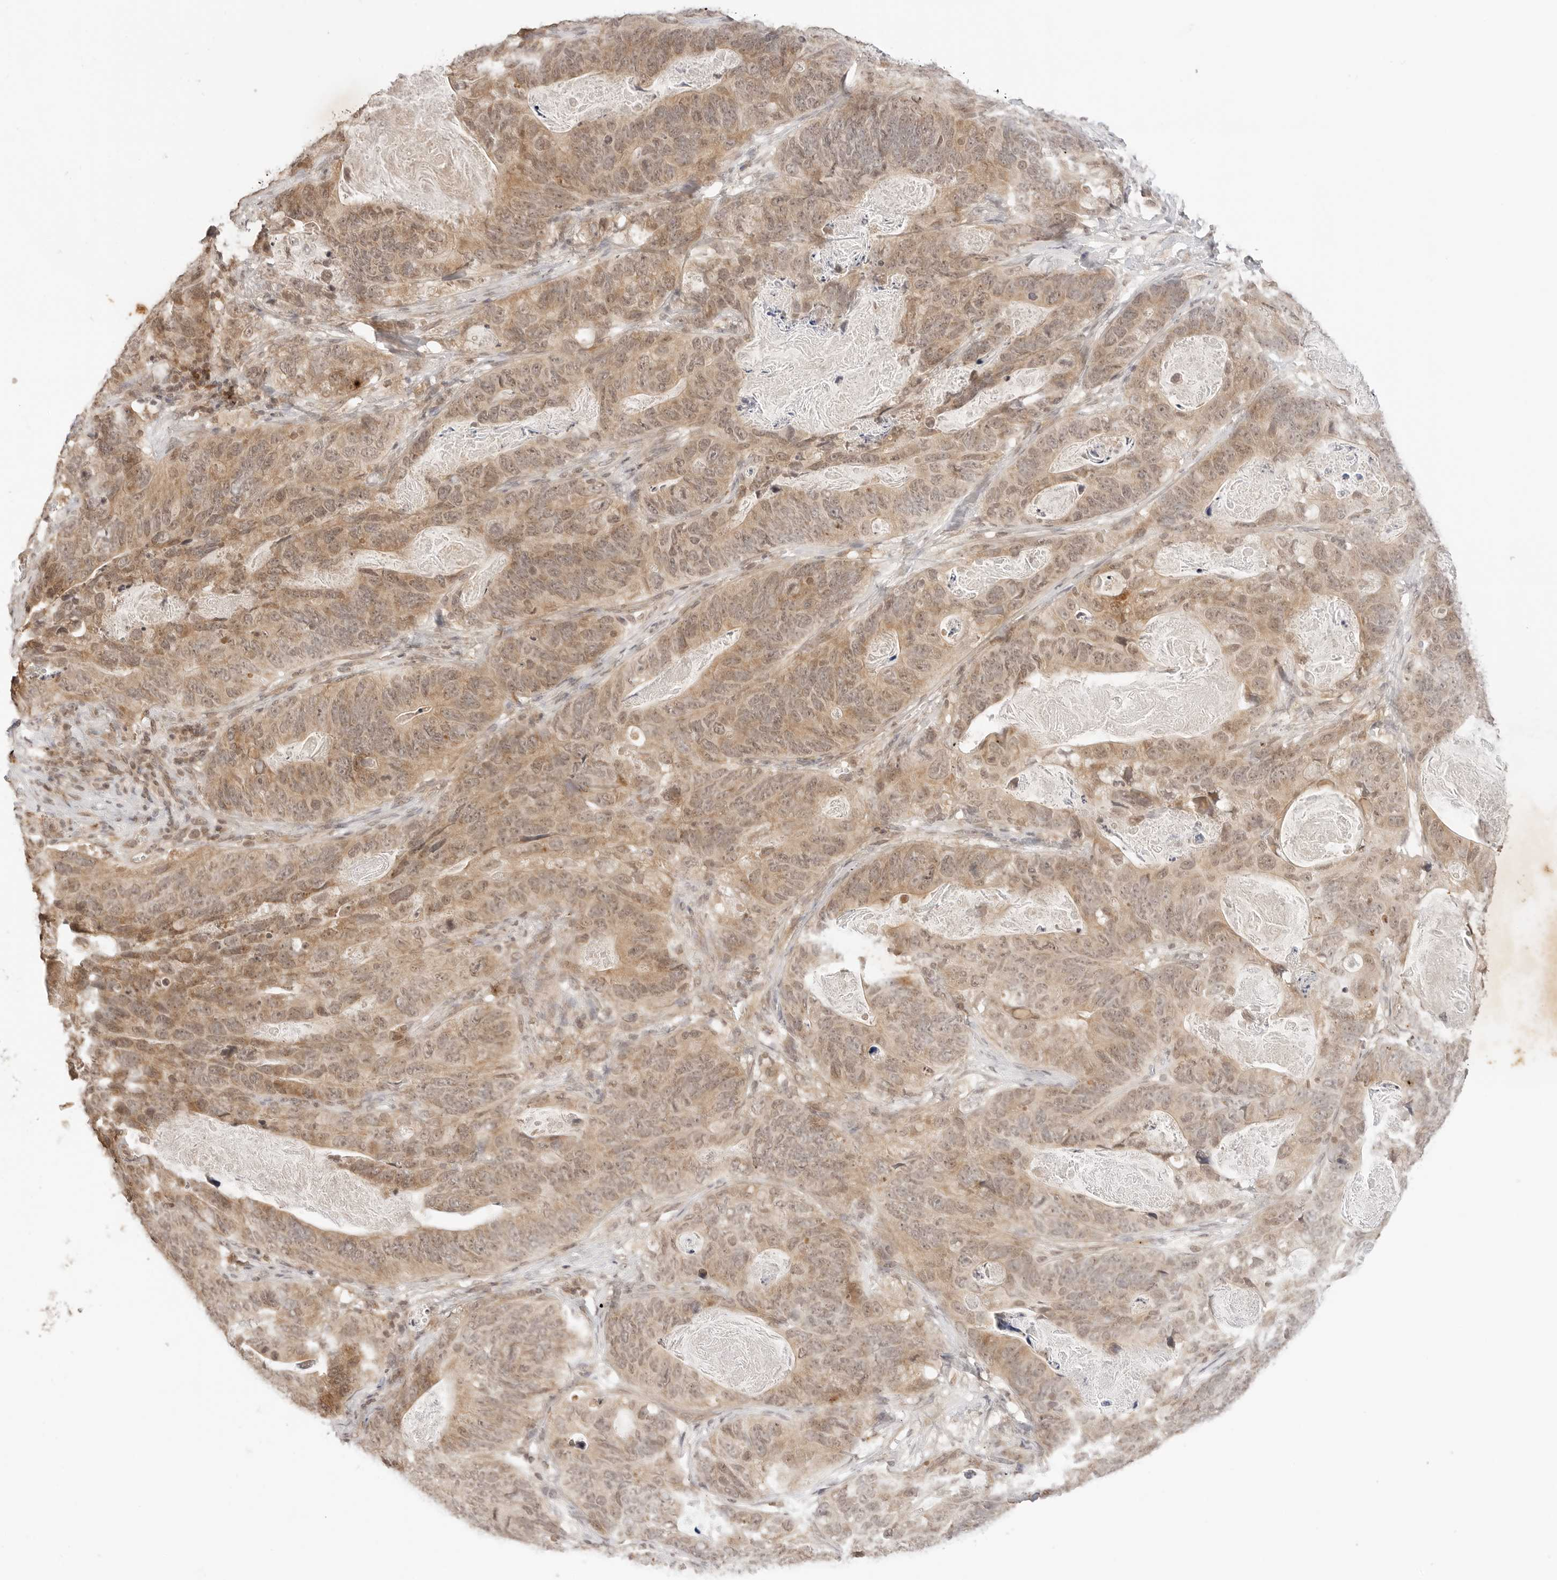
{"staining": {"intensity": "moderate", "quantity": ">75%", "location": "cytoplasmic/membranous"}, "tissue": "stomach cancer", "cell_type": "Tumor cells", "image_type": "cancer", "snomed": [{"axis": "morphology", "description": "Normal tissue, NOS"}, {"axis": "morphology", "description": "Adenocarcinoma, NOS"}, {"axis": "topography", "description": "Stomach"}], "caption": "This is a photomicrograph of immunohistochemistry staining of adenocarcinoma (stomach), which shows moderate staining in the cytoplasmic/membranous of tumor cells.", "gene": "GPR34", "patient": {"sex": "female", "age": 89}}